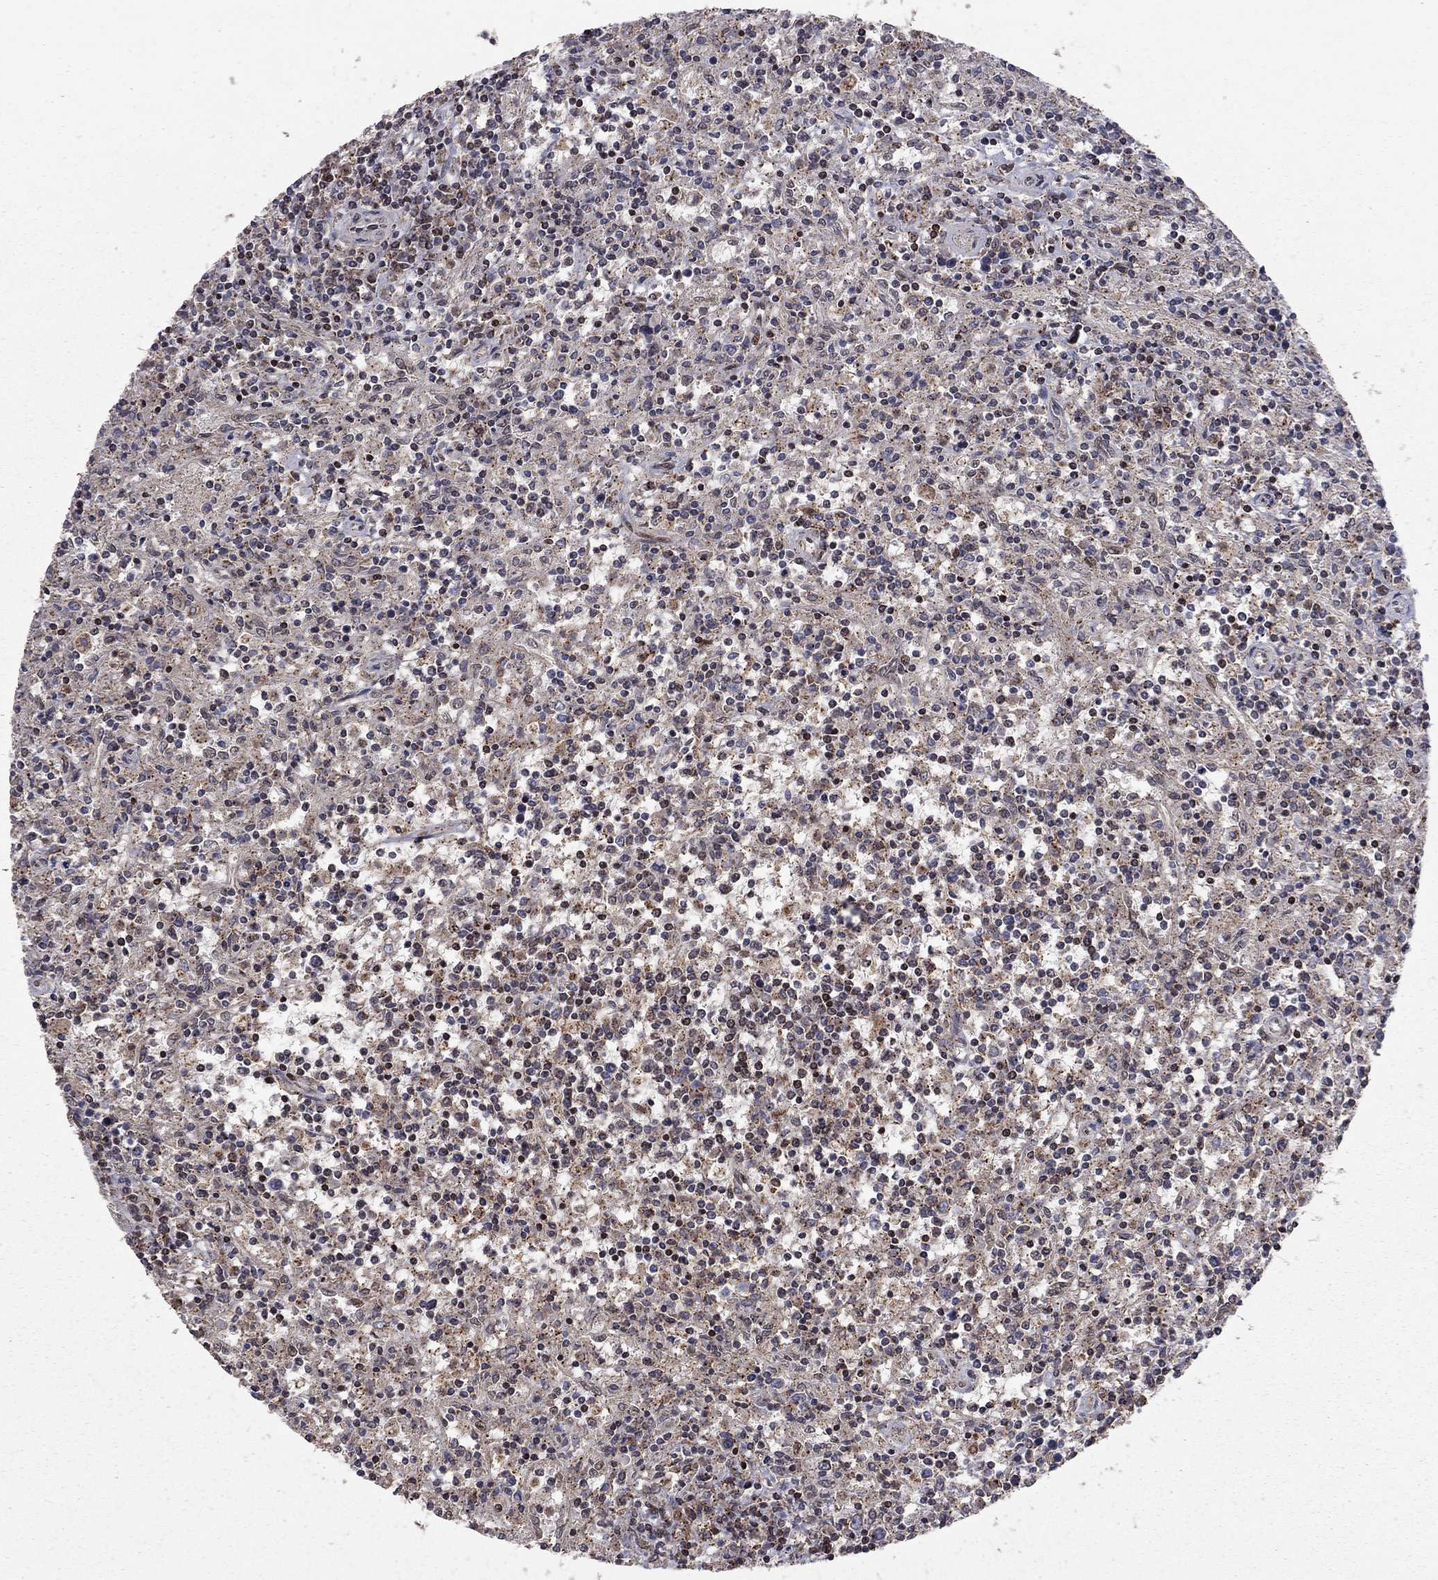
{"staining": {"intensity": "weak", "quantity": ">75%", "location": "cytoplasmic/membranous"}, "tissue": "lymphoma", "cell_type": "Tumor cells", "image_type": "cancer", "snomed": [{"axis": "morphology", "description": "Malignant lymphoma, non-Hodgkin's type, Low grade"}, {"axis": "topography", "description": "Spleen"}], "caption": "Approximately >75% of tumor cells in human low-grade malignant lymphoma, non-Hodgkin's type reveal weak cytoplasmic/membranous protein staining as visualized by brown immunohistochemical staining.", "gene": "ERN2", "patient": {"sex": "male", "age": 62}}